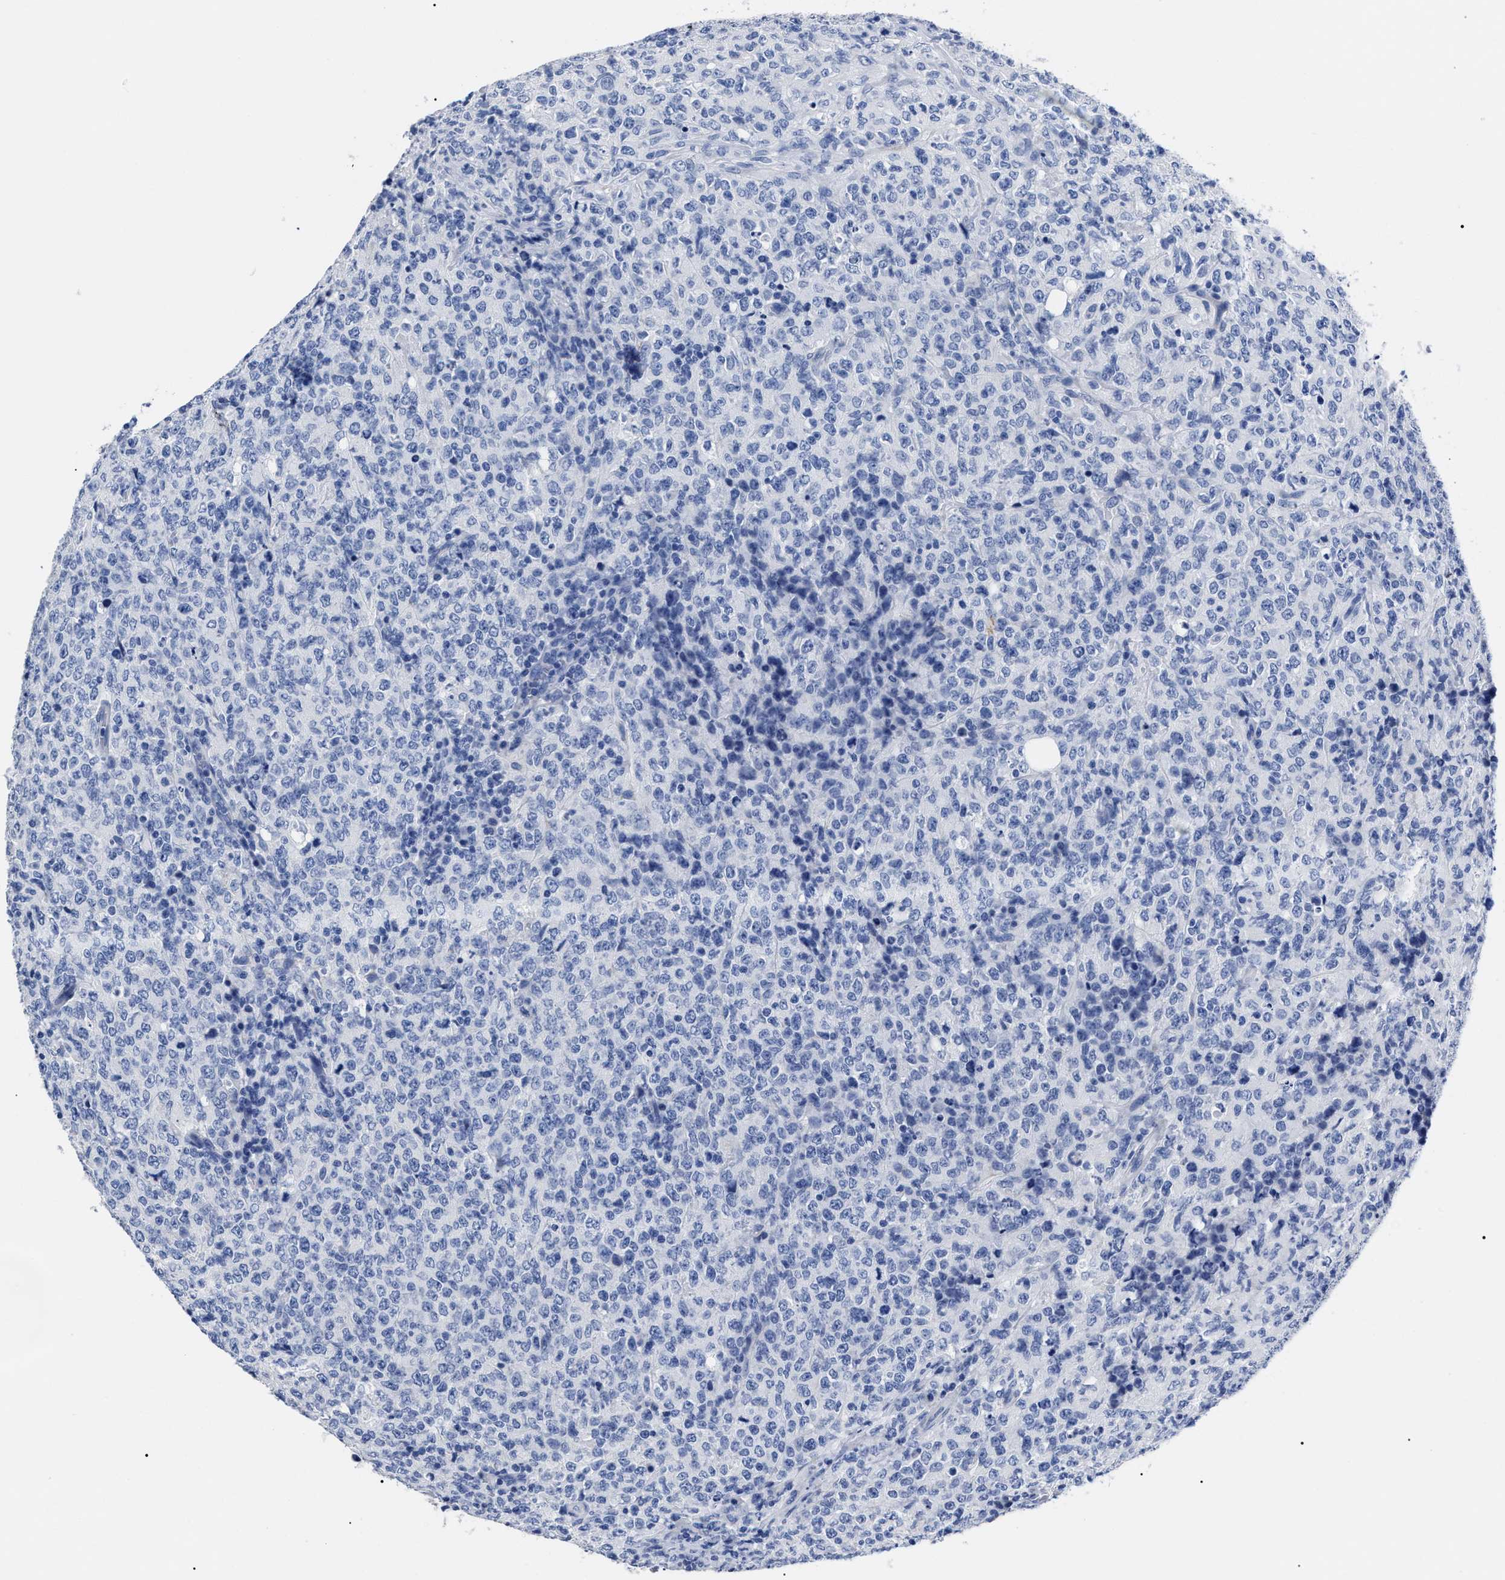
{"staining": {"intensity": "negative", "quantity": "none", "location": "none"}, "tissue": "lymphoma", "cell_type": "Tumor cells", "image_type": "cancer", "snomed": [{"axis": "morphology", "description": "Malignant lymphoma, non-Hodgkin's type, High grade"}, {"axis": "topography", "description": "Tonsil"}], "caption": "This is a histopathology image of immunohistochemistry staining of malignant lymphoma, non-Hodgkin's type (high-grade), which shows no expression in tumor cells.", "gene": "ALPG", "patient": {"sex": "female", "age": 36}}